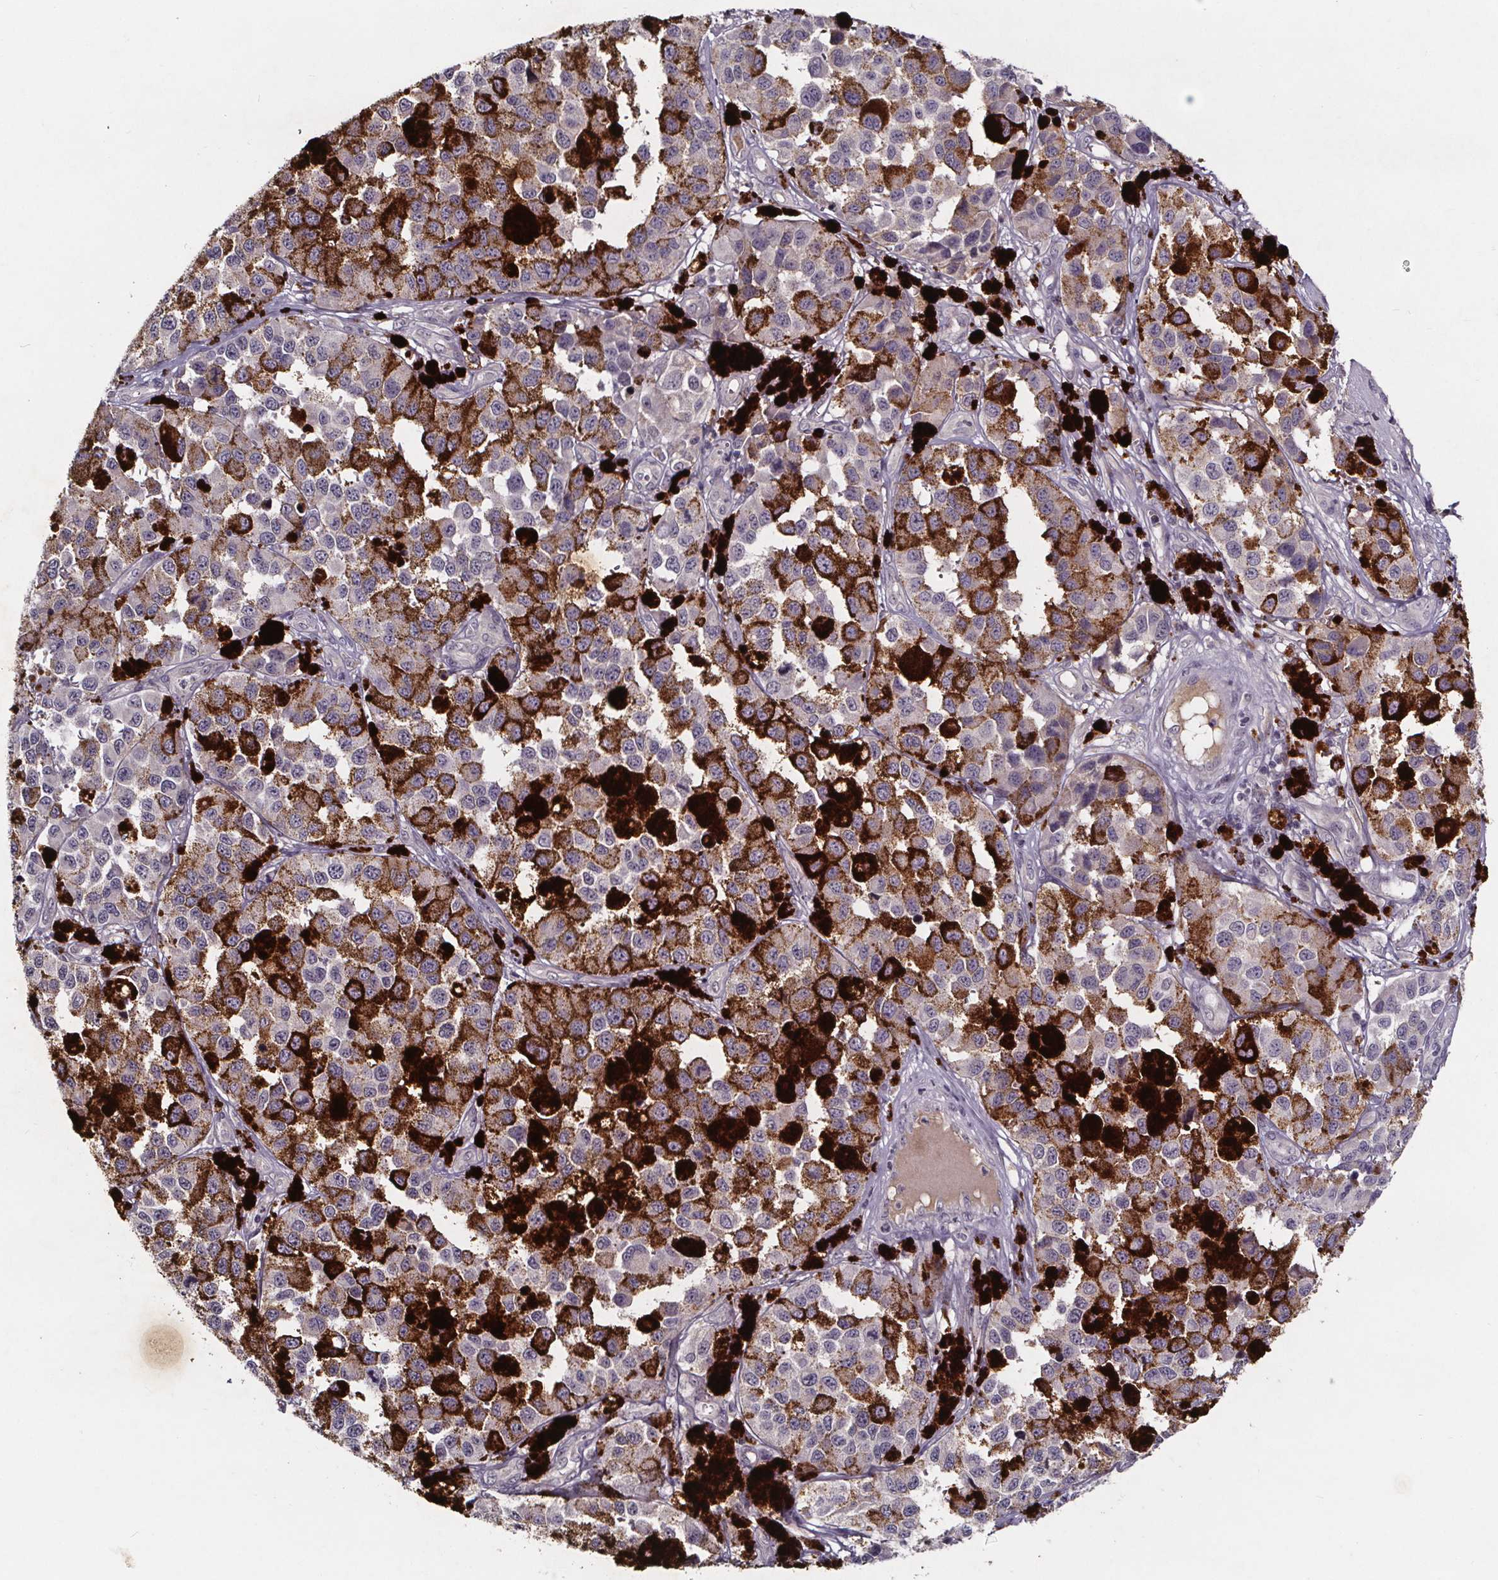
{"staining": {"intensity": "negative", "quantity": "none", "location": "none"}, "tissue": "melanoma", "cell_type": "Tumor cells", "image_type": "cancer", "snomed": [{"axis": "morphology", "description": "Malignant melanoma, NOS"}, {"axis": "topography", "description": "Skin"}], "caption": "Tumor cells show no significant protein positivity in melanoma. (DAB (3,3'-diaminobenzidine) immunohistochemistry with hematoxylin counter stain).", "gene": "NPHP4", "patient": {"sex": "female", "age": 58}}